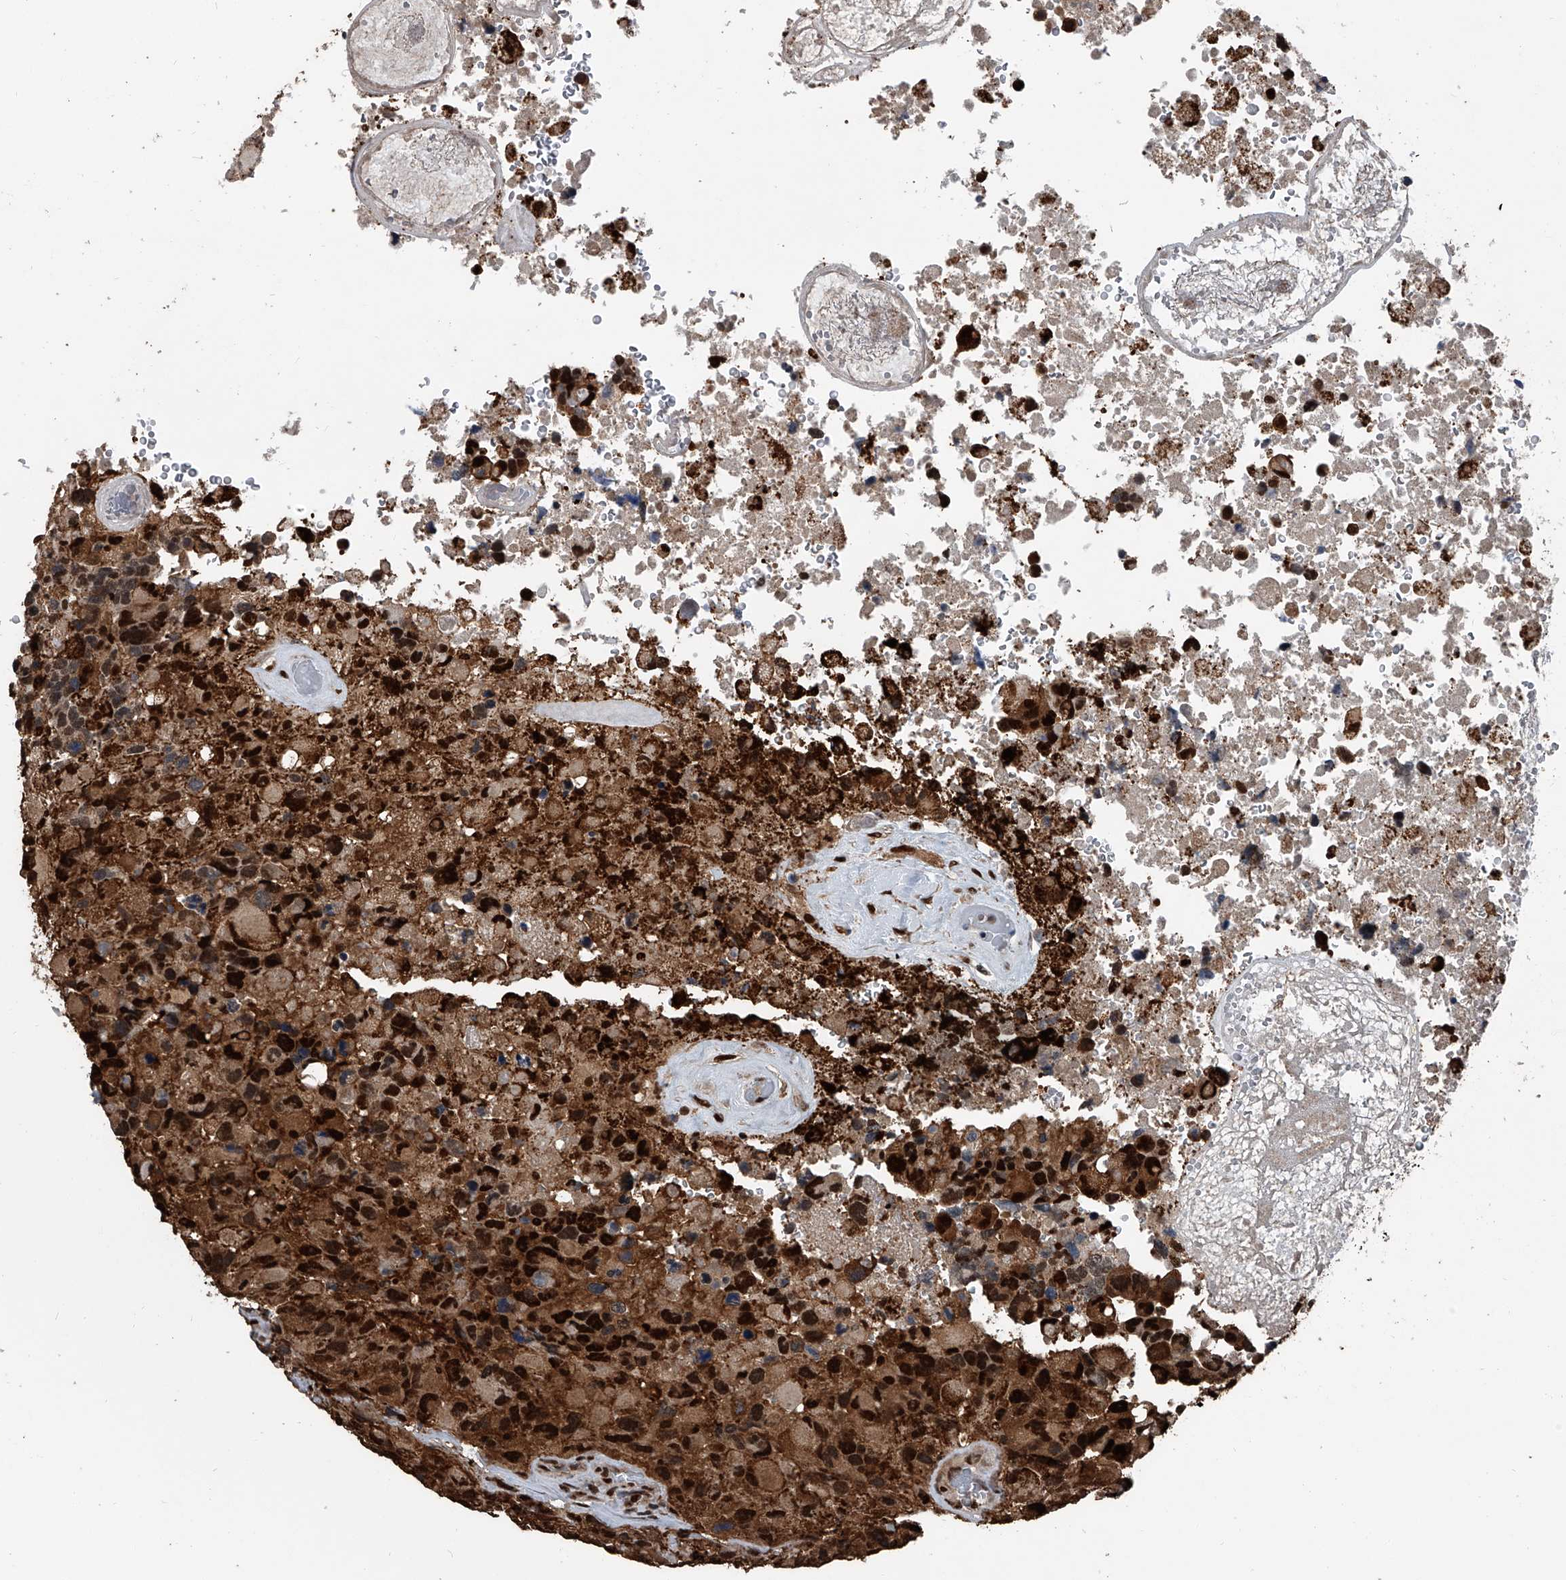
{"staining": {"intensity": "strong", "quantity": ">75%", "location": "cytoplasmic/membranous,nuclear"}, "tissue": "glioma", "cell_type": "Tumor cells", "image_type": "cancer", "snomed": [{"axis": "morphology", "description": "Glioma, malignant, High grade"}, {"axis": "topography", "description": "Brain"}], "caption": "This image shows immunohistochemistry staining of human glioma, with high strong cytoplasmic/membranous and nuclear positivity in about >75% of tumor cells.", "gene": "FKBP5", "patient": {"sex": "male", "age": 69}}